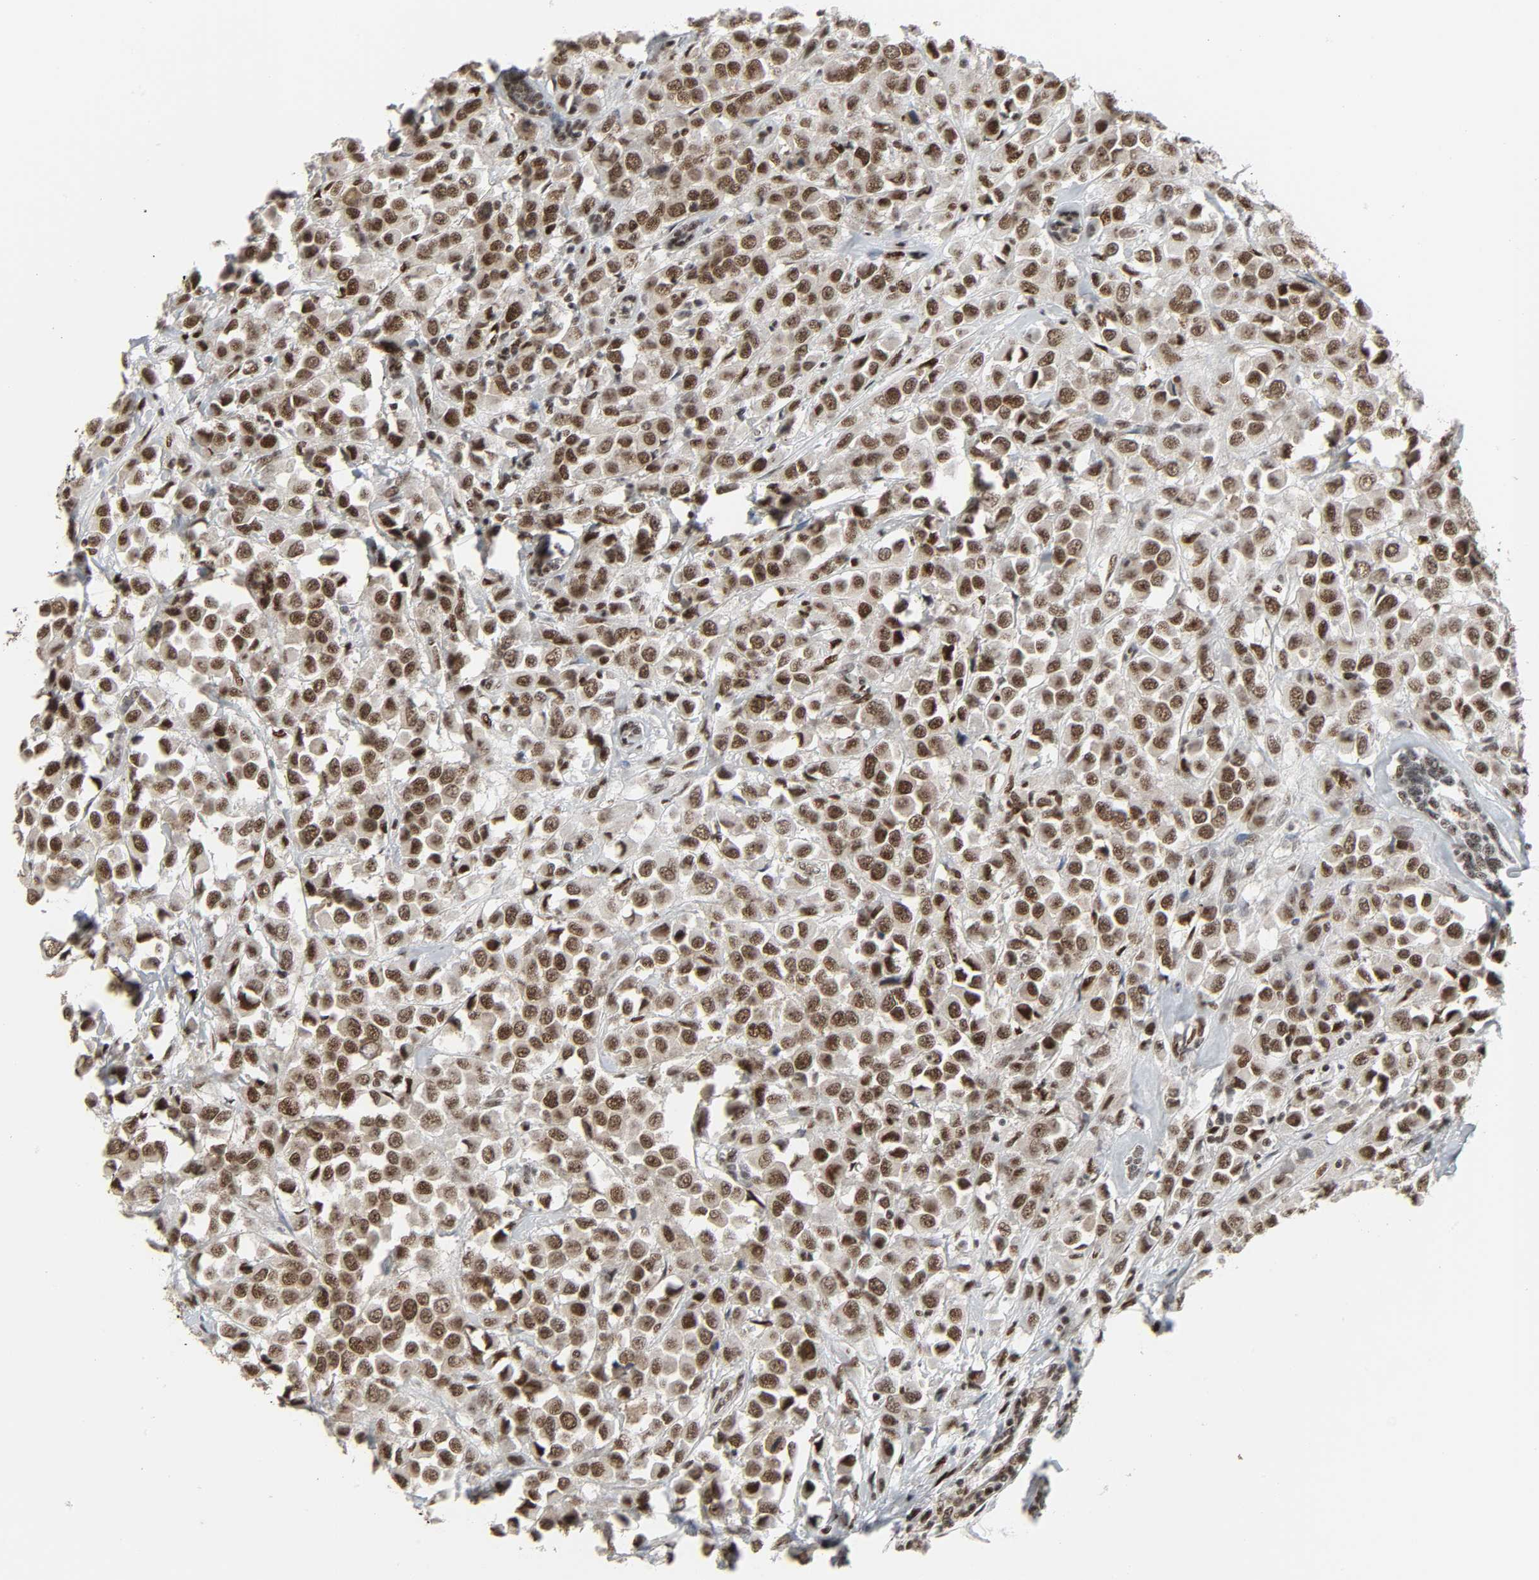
{"staining": {"intensity": "strong", "quantity": ">75%", "location": "nuclear"}, "tissue": "breast cancer", "cell_type": "Tumor cells", "image_type": "cancer", "snomed": [{"axis": "morphology", "description": "Duct carcinoma"}, {"axis": "topography", "description": "Breast"}], "caption": "Breast intraductal carcinoma stained with DAB immunohistochemistry (IHC) displays high levels of strong nuclear staining in about >75% of tumor cells.", "gene": "CDK7", "patient": {"sex": "female", "age": 61}}